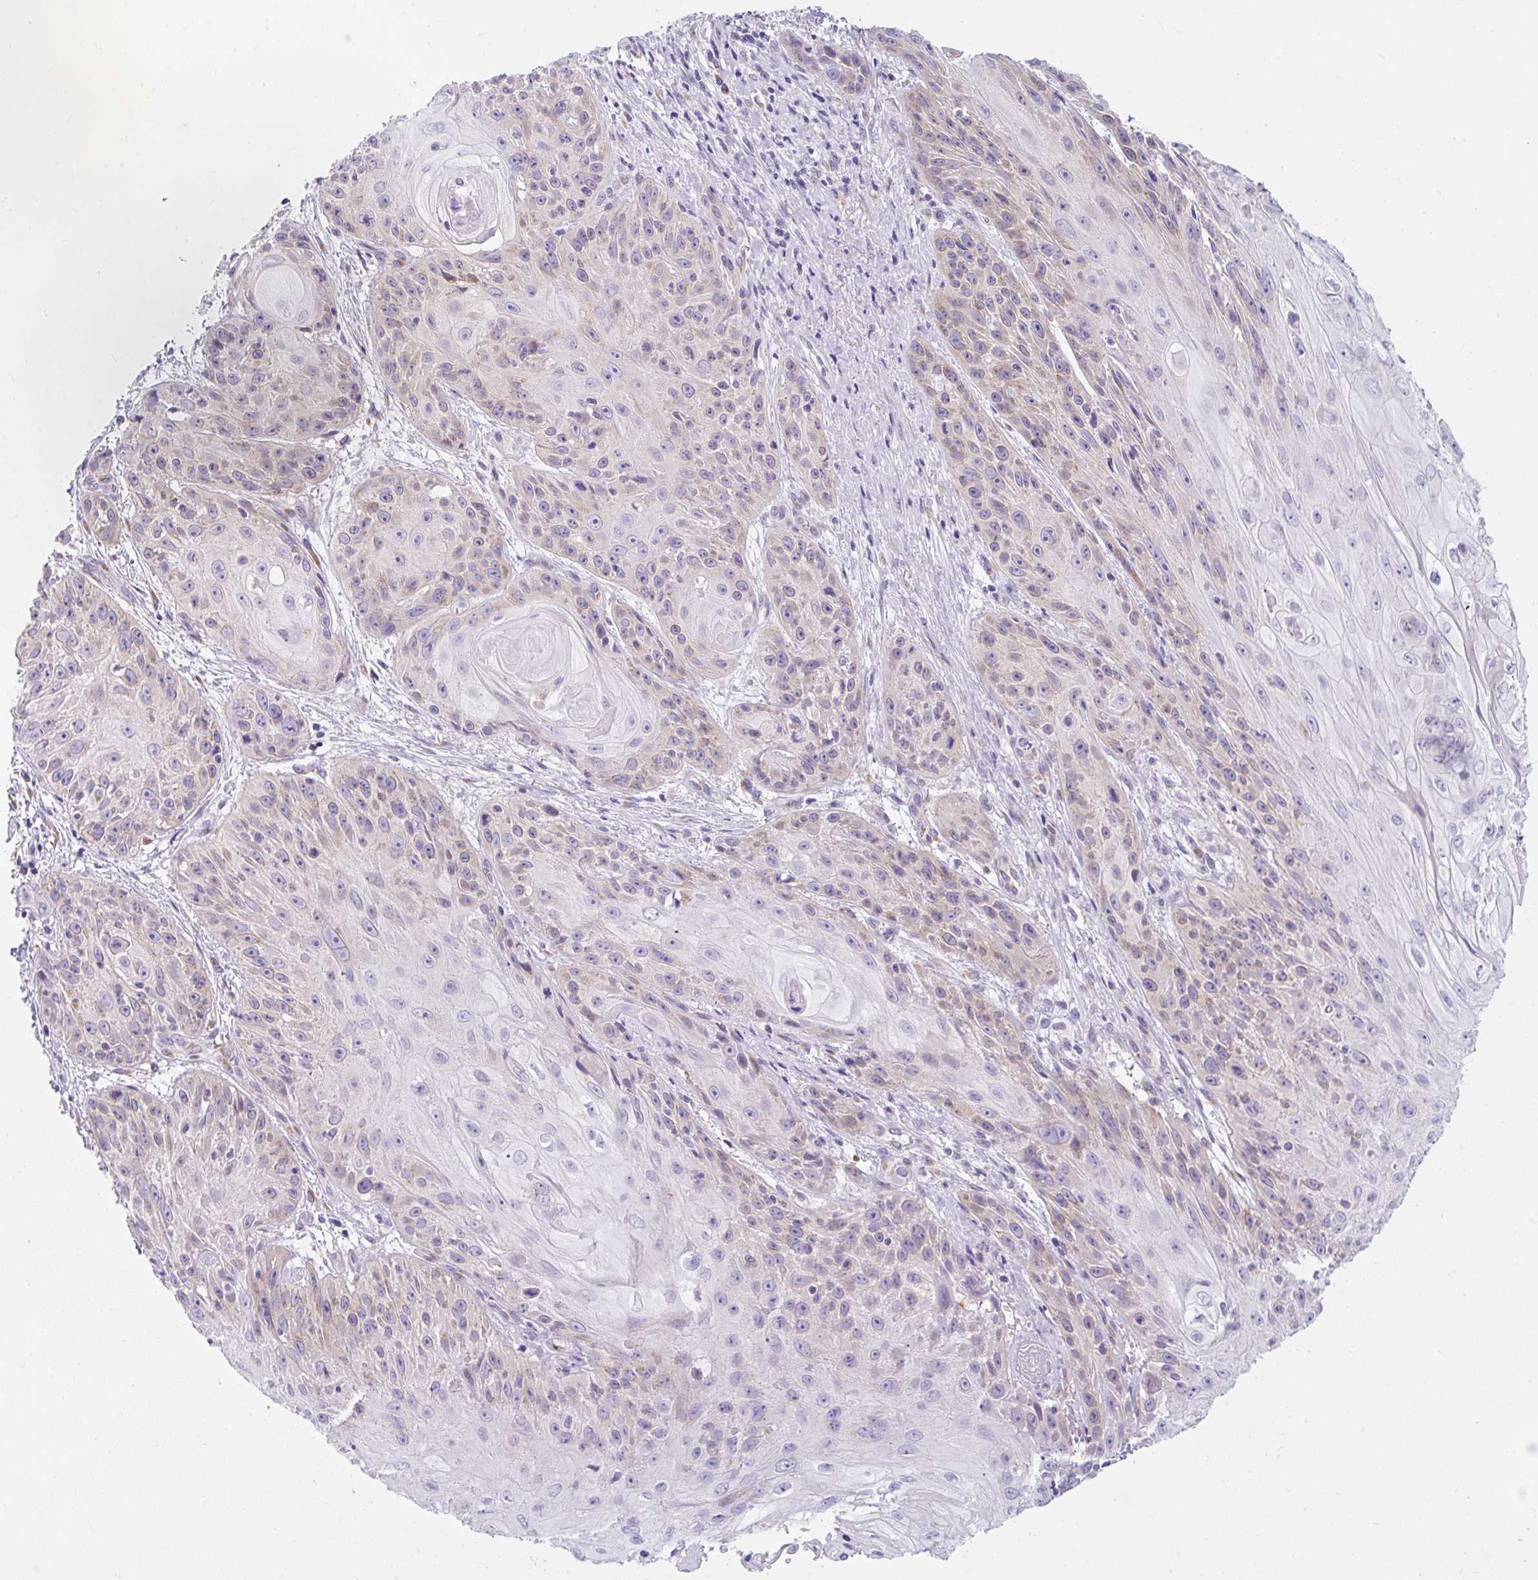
{"staining": {"intensity": "weak", "quantity": "25%-75%", "location": "cytoplasmic/membranous"}, "tissue": "skin cancer", "cell_type": "Tumor cells", "image_type": "cancer", "snomed": [{"axis": "morphology", "description": "Squamous cell carcinoma, NOS"}, {"axis": "topography", "description": "Skin"}, {"axis": "topography", "description": "Vulva"}], "caption": "Squamous cell carcinoma (skin) stained for a protein shows weak cytoplasmic/membranous positivity in tumor cells. The protein is shown in brown color, while the nuclei are stained blue.", "gene": "GOLGA8A", "patient": {"sex": "female", "age": 76}}